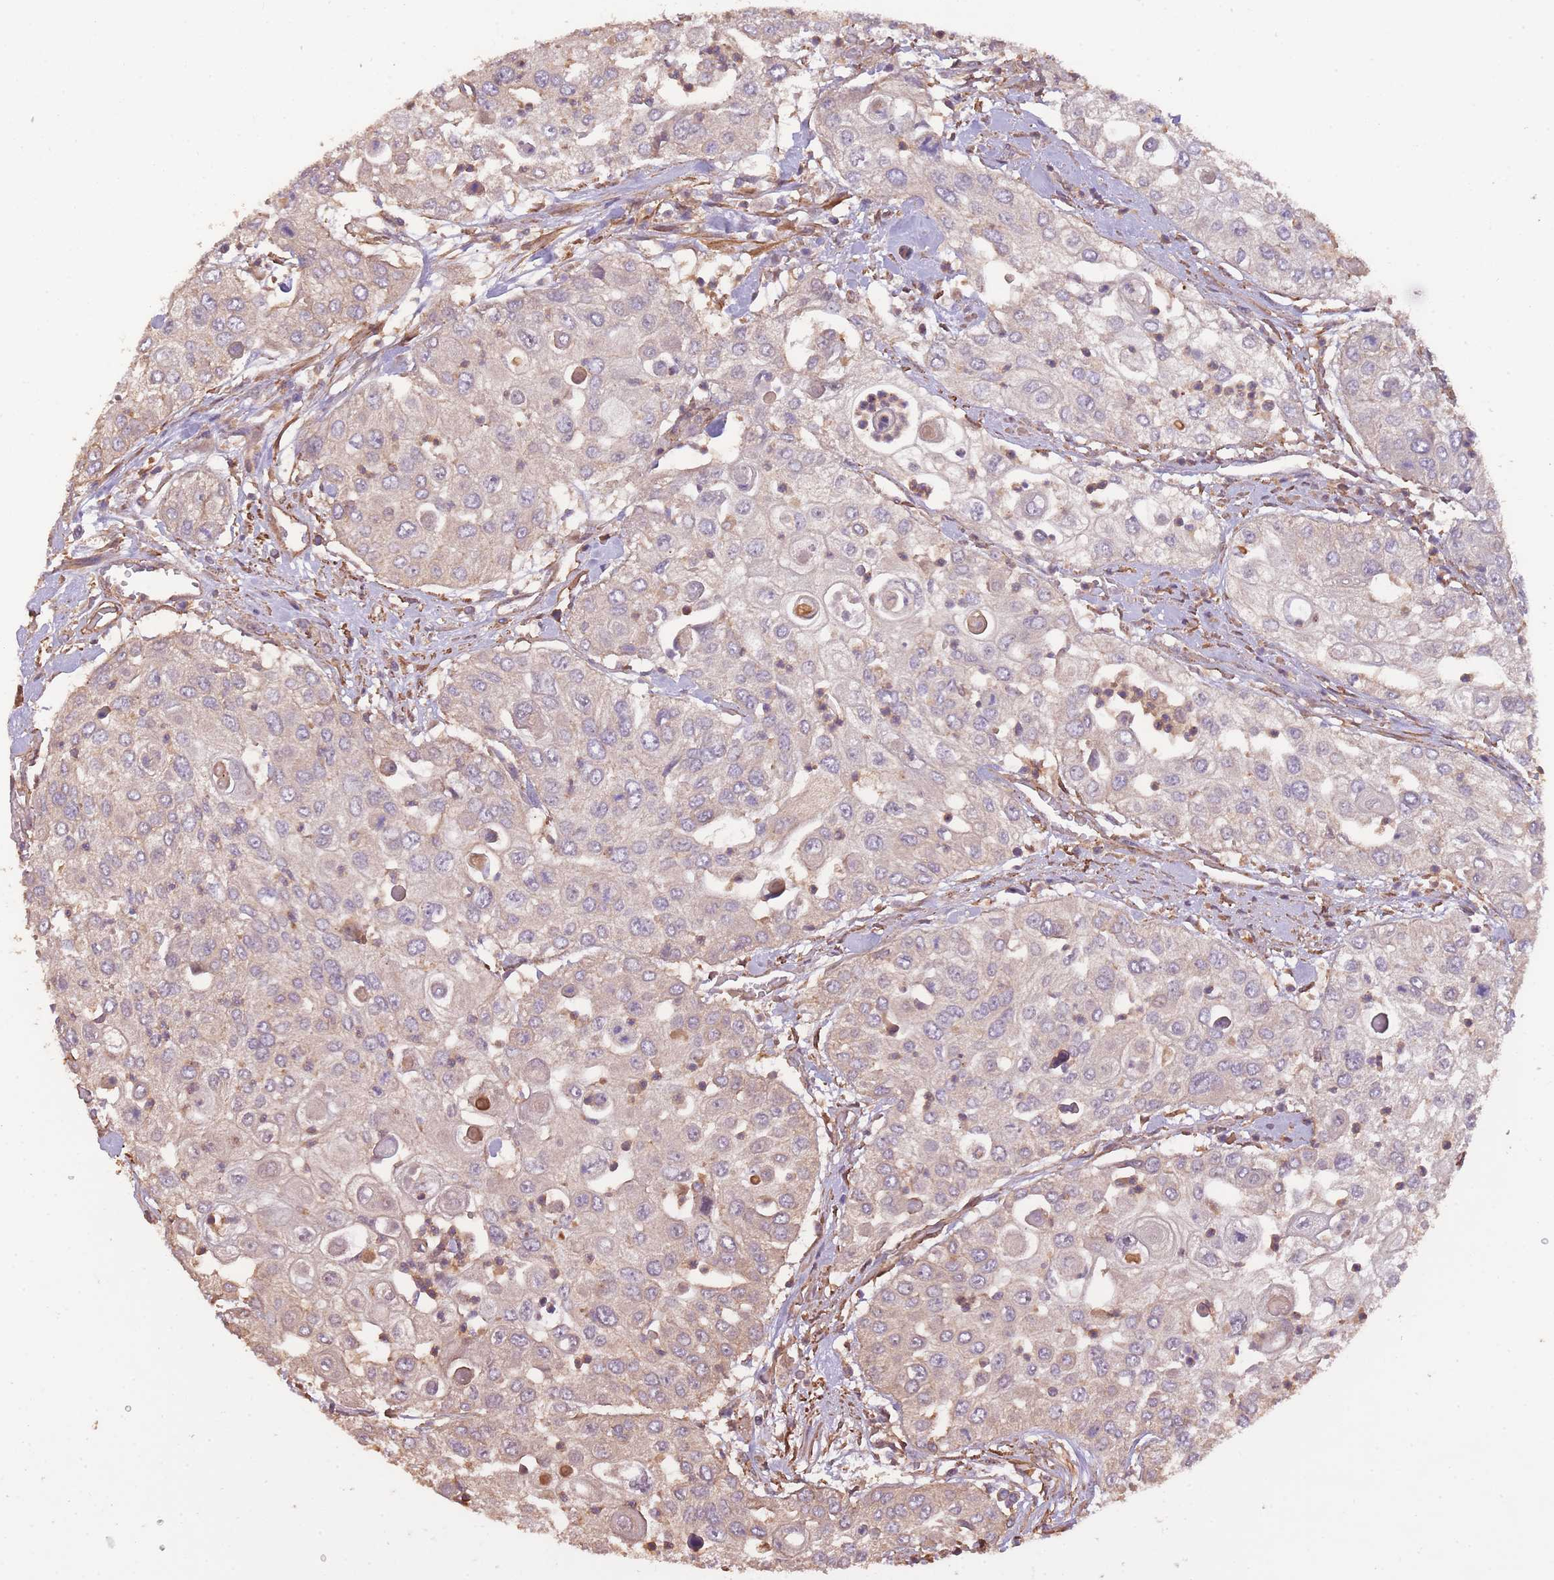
{"staining": {"intensity": "weak", "quantity": "25%-75%", "location": "cytoplasmic/membranous"}, "tissue": "urothelial cancer", "cell_type": "Tumor cells", "image_type": "cancer", "snomed": [{"axis": "morphology", "description": "Urothelial carcinoma, High grade"}, {"axis": "topography", "description": "Urinary bladder"}], "caption": "Weak cytoplasmic/membranous positivity is present in about 25%-75% of tumor cells in high-grade urothelial carcinoma.", "gene": "ARMH3", "patient": {"sex": "female", "age": 79}}